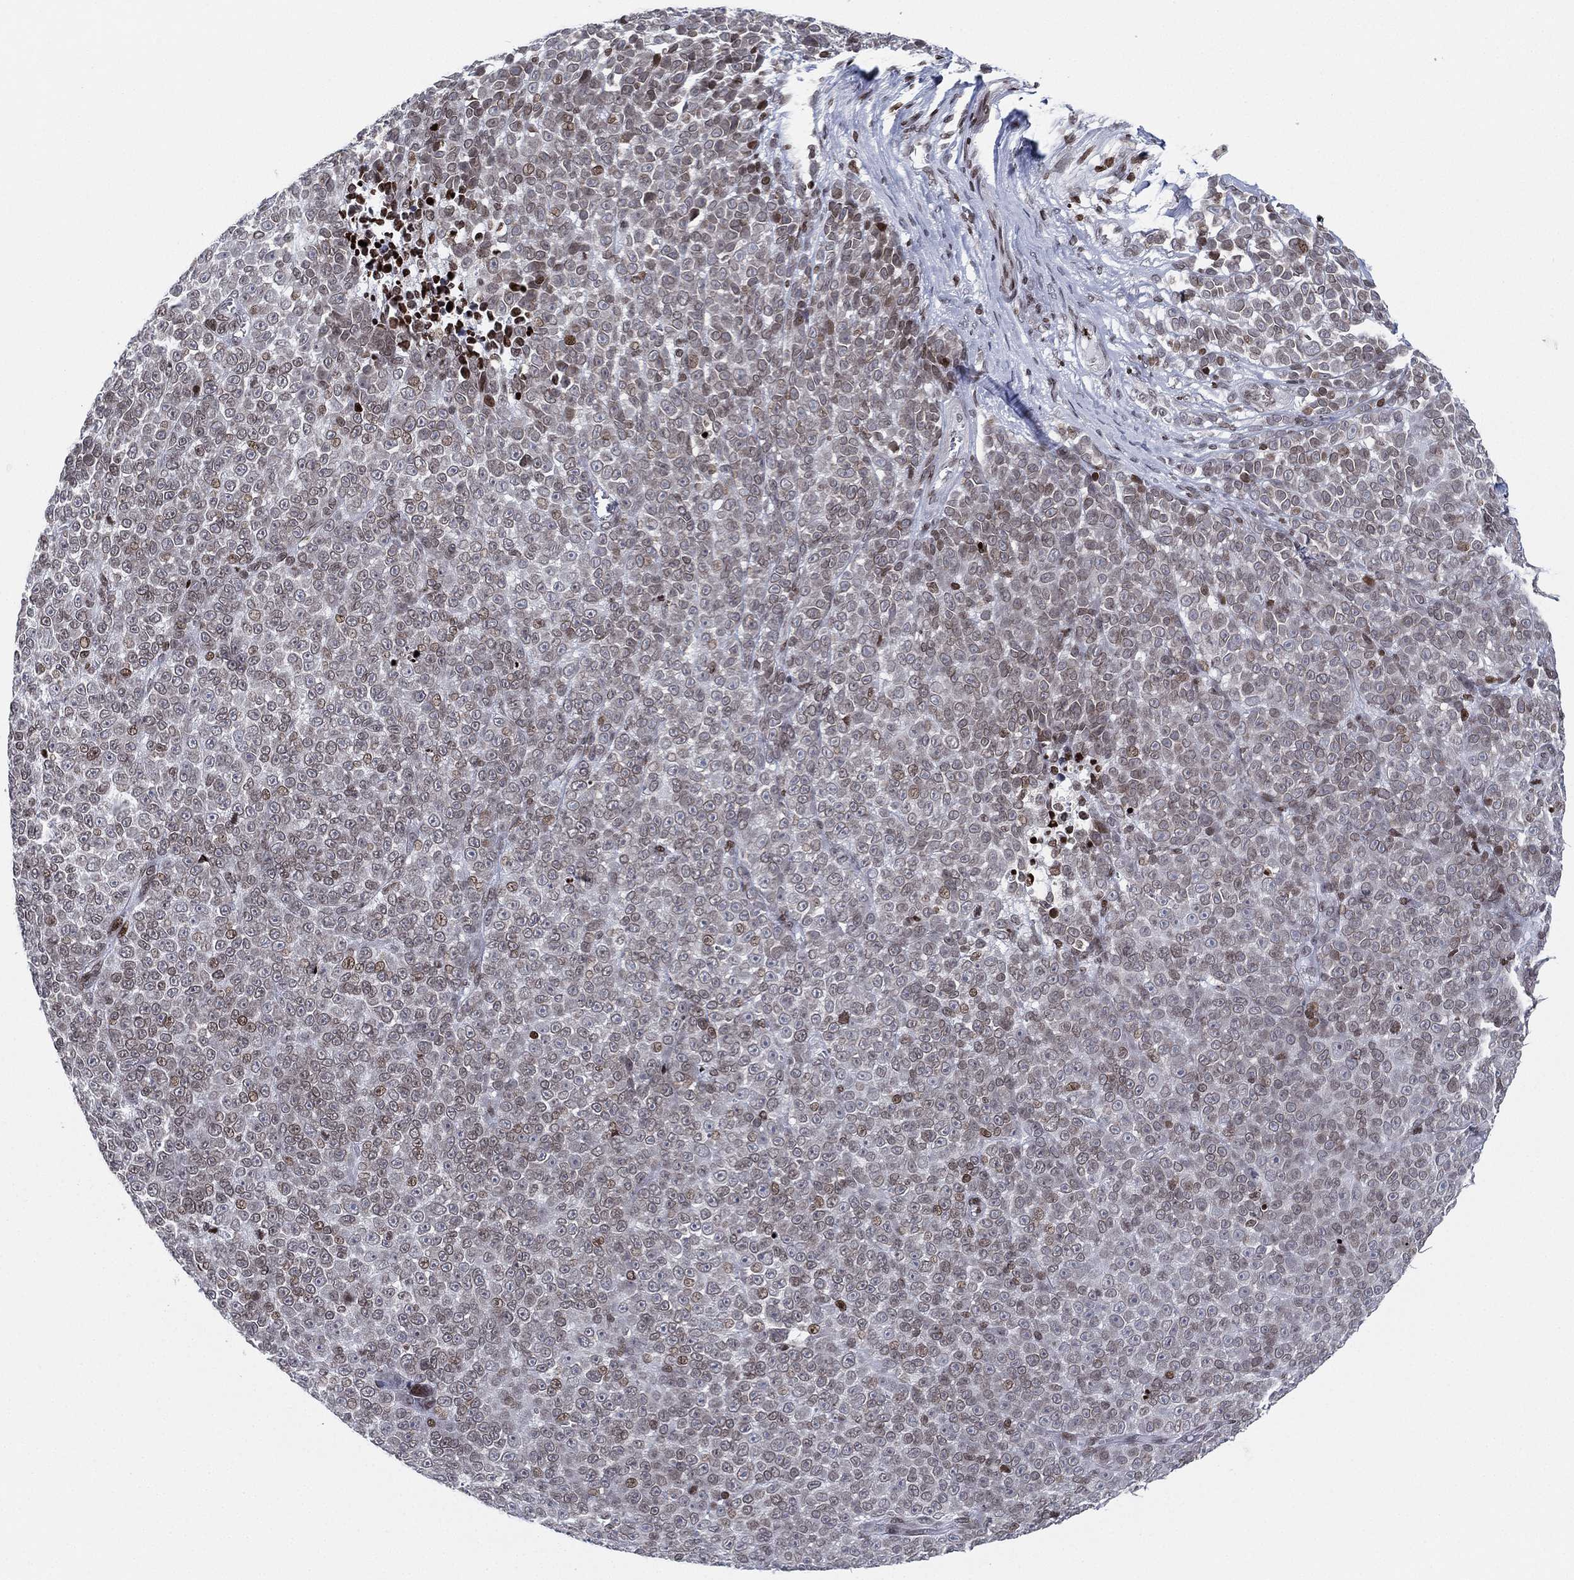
{"staining": {"intensity": "moderate", "quantity": "<25%", "location": "nuclear"}, "tissue": "melanoma", "cell_type": "Tumor cells", "image_type": "cancer", "snomed": [{"axis": "morphology", "description": "Malignant melanoma, NOS"}, {"axis": "topography", "description": "Skin"}], "caption": "A brown stain labels moderate nuclear staining of a protein in human malignant melanoma tumor cells. Using DAB (brown) and hematoxylin (blue) stains, captured at high magnification using brightfield microscopy.", "gene": "MFSD14A", "patient": {"sex": "female", "age": 95}}